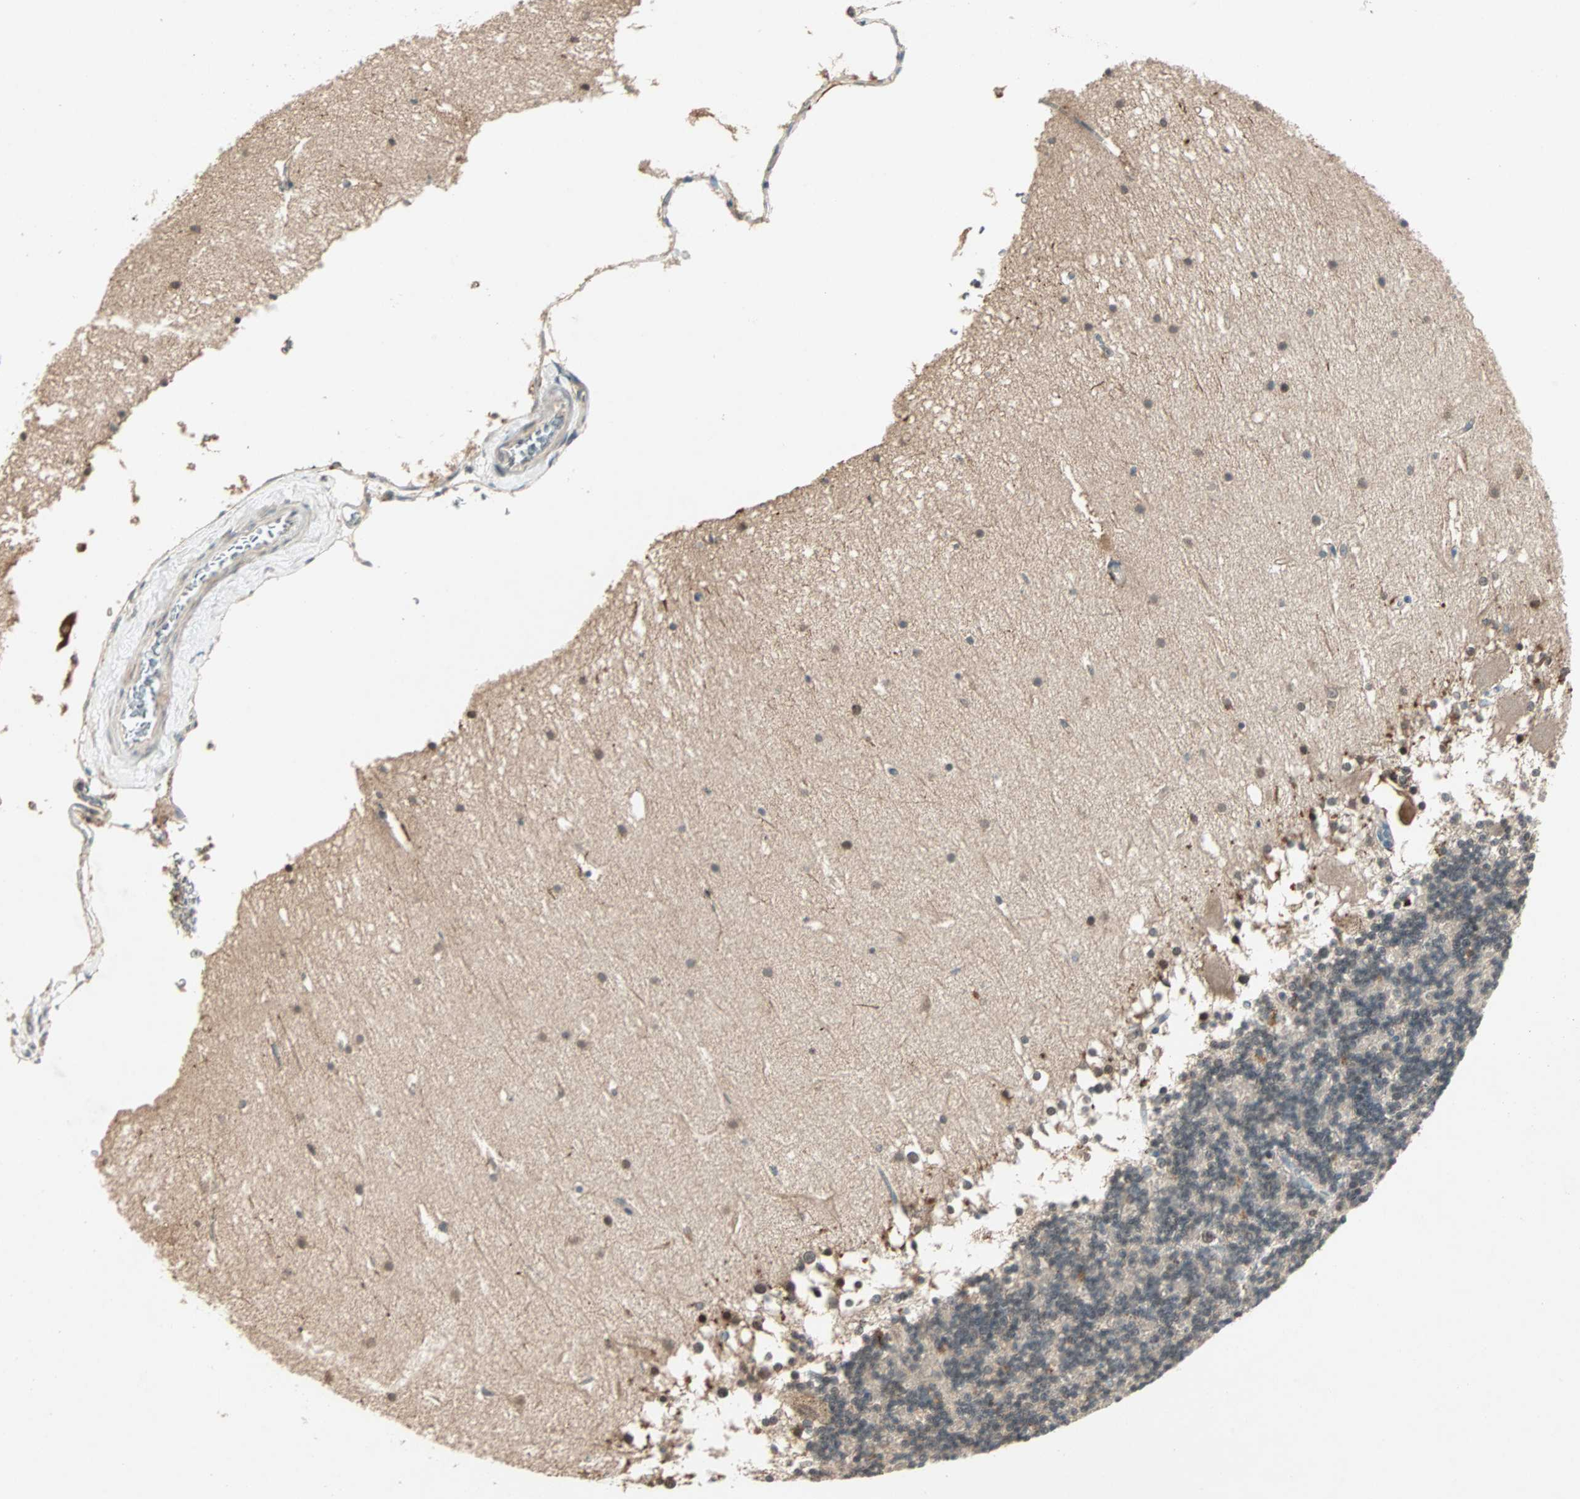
{"staining": {"intensity": "weak", "quantity": "25%-75%", "location": "cytoplasmic/membranous"}, "tissue": "cerebellum", "cell_type": "Cells in granular layer", "image_type": "normal", "snomed": [{"axis": "morphology", "description": "Normal tissue, NOS"}, {"axis": "topography", "description": "Cerebellum"}], "caption": "Protein expression by immunohistochemistry displays weak cytoplasmic/membranous positivity in about 25%-75% of cells in granular layer in benign cerebellum.", "gene": "RTL6", "patient": {"sex": "female", "age": 19}}